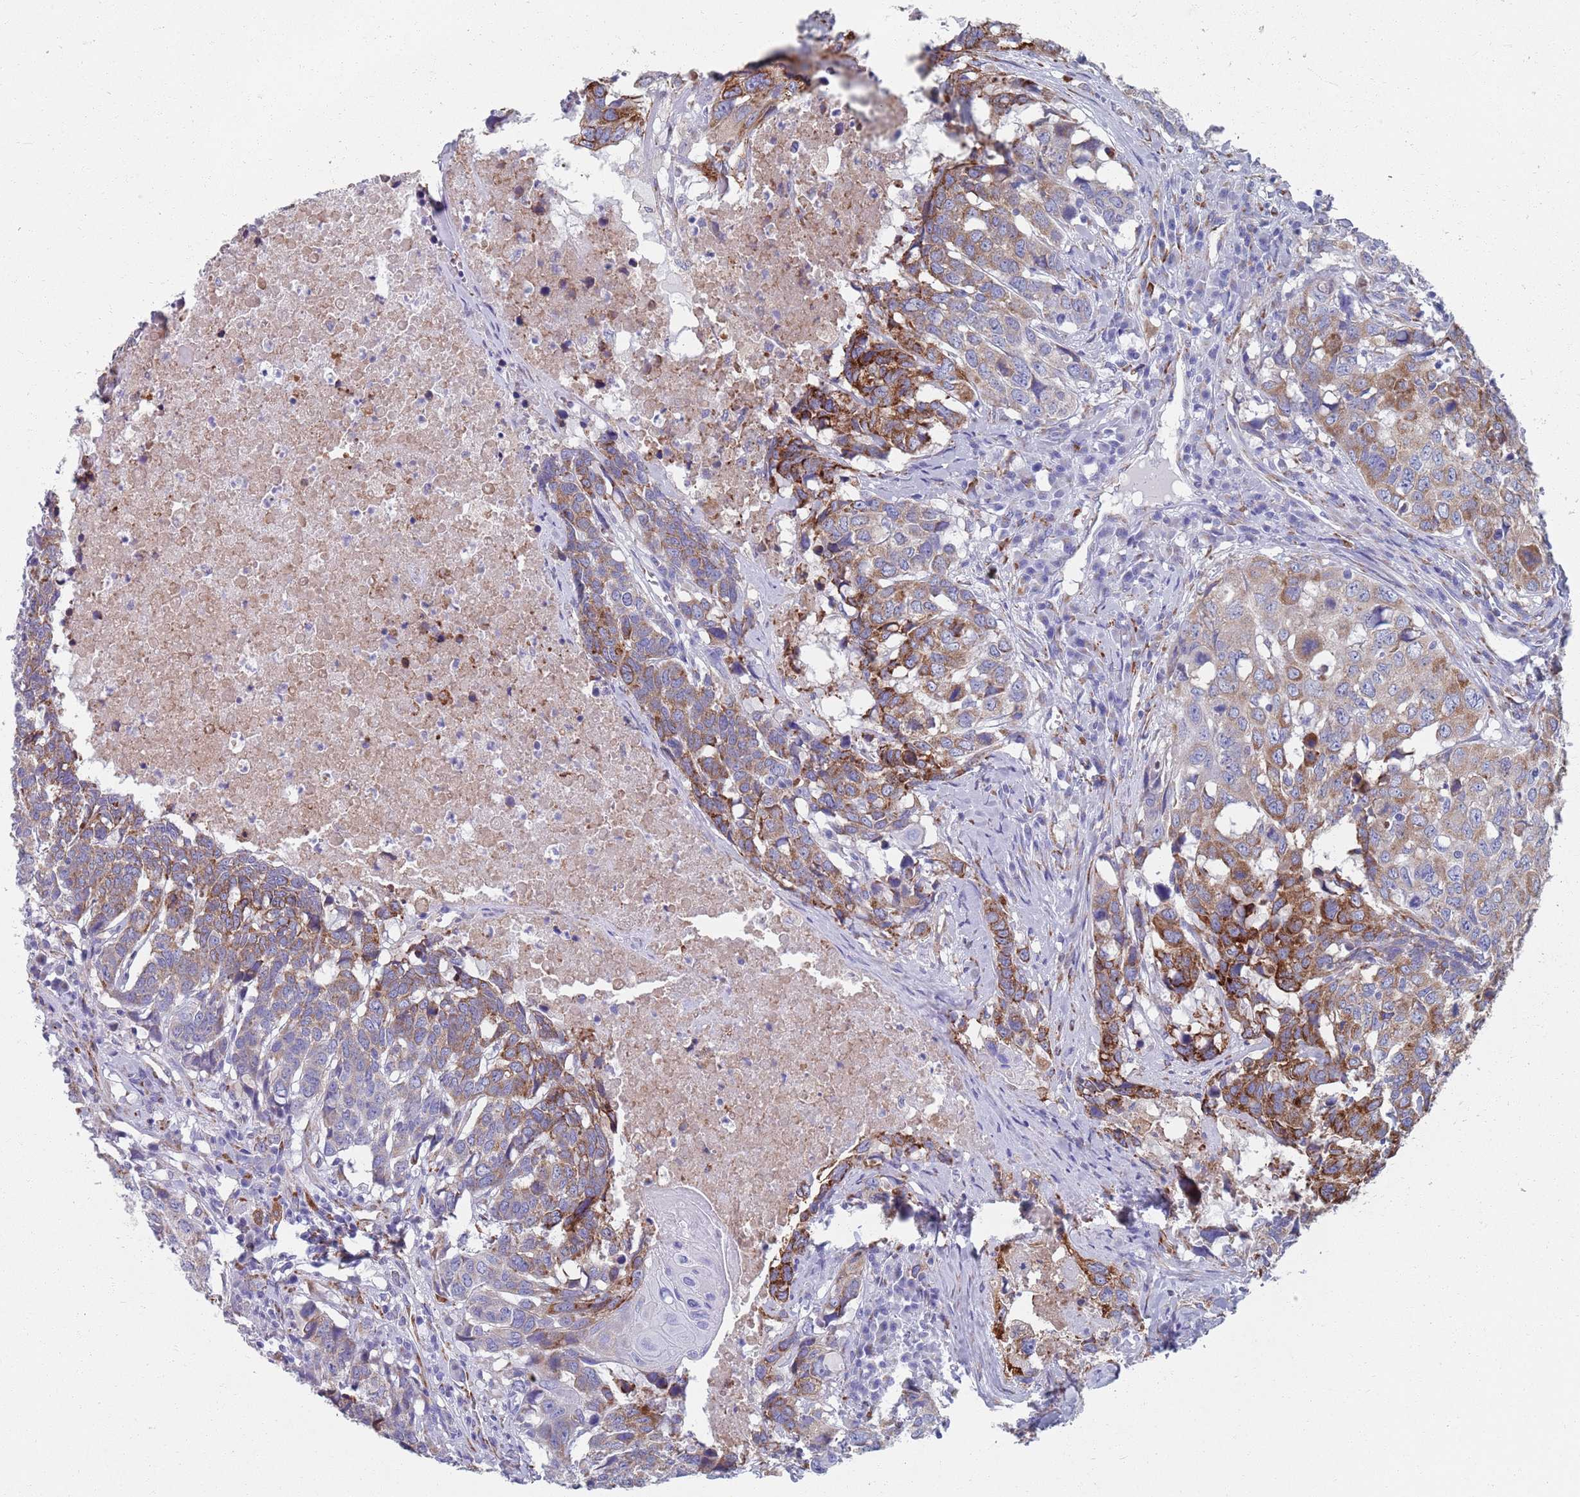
{"staining": {"intensity": "strong", "quantity": "<25%", "location": "cytoplasmic/membranous"}, "tissue": "head and neck cancer", "cell_type": "Tumor cells", "image_type": "cancer", "snomed": [{"axis": "morphology", "description": "Squamous cell carcinoma, NOS"}, {"axis": "topography", "description": "Head-Neck"}], "caption": "A high-resolution photomicrograph shows immunohistochemistry staining of head and neck cancer (squamous cell carcinoma), which reveals strong cytoplasmic/membranous positivity in about <25% of tumor cells. Using DAB (brown) and hematoxylin (blue) stains, captured at high magnification using brightfield microscopy.", "gene": "PLOD1", "patient": {"sex": "male", "age": 66}}